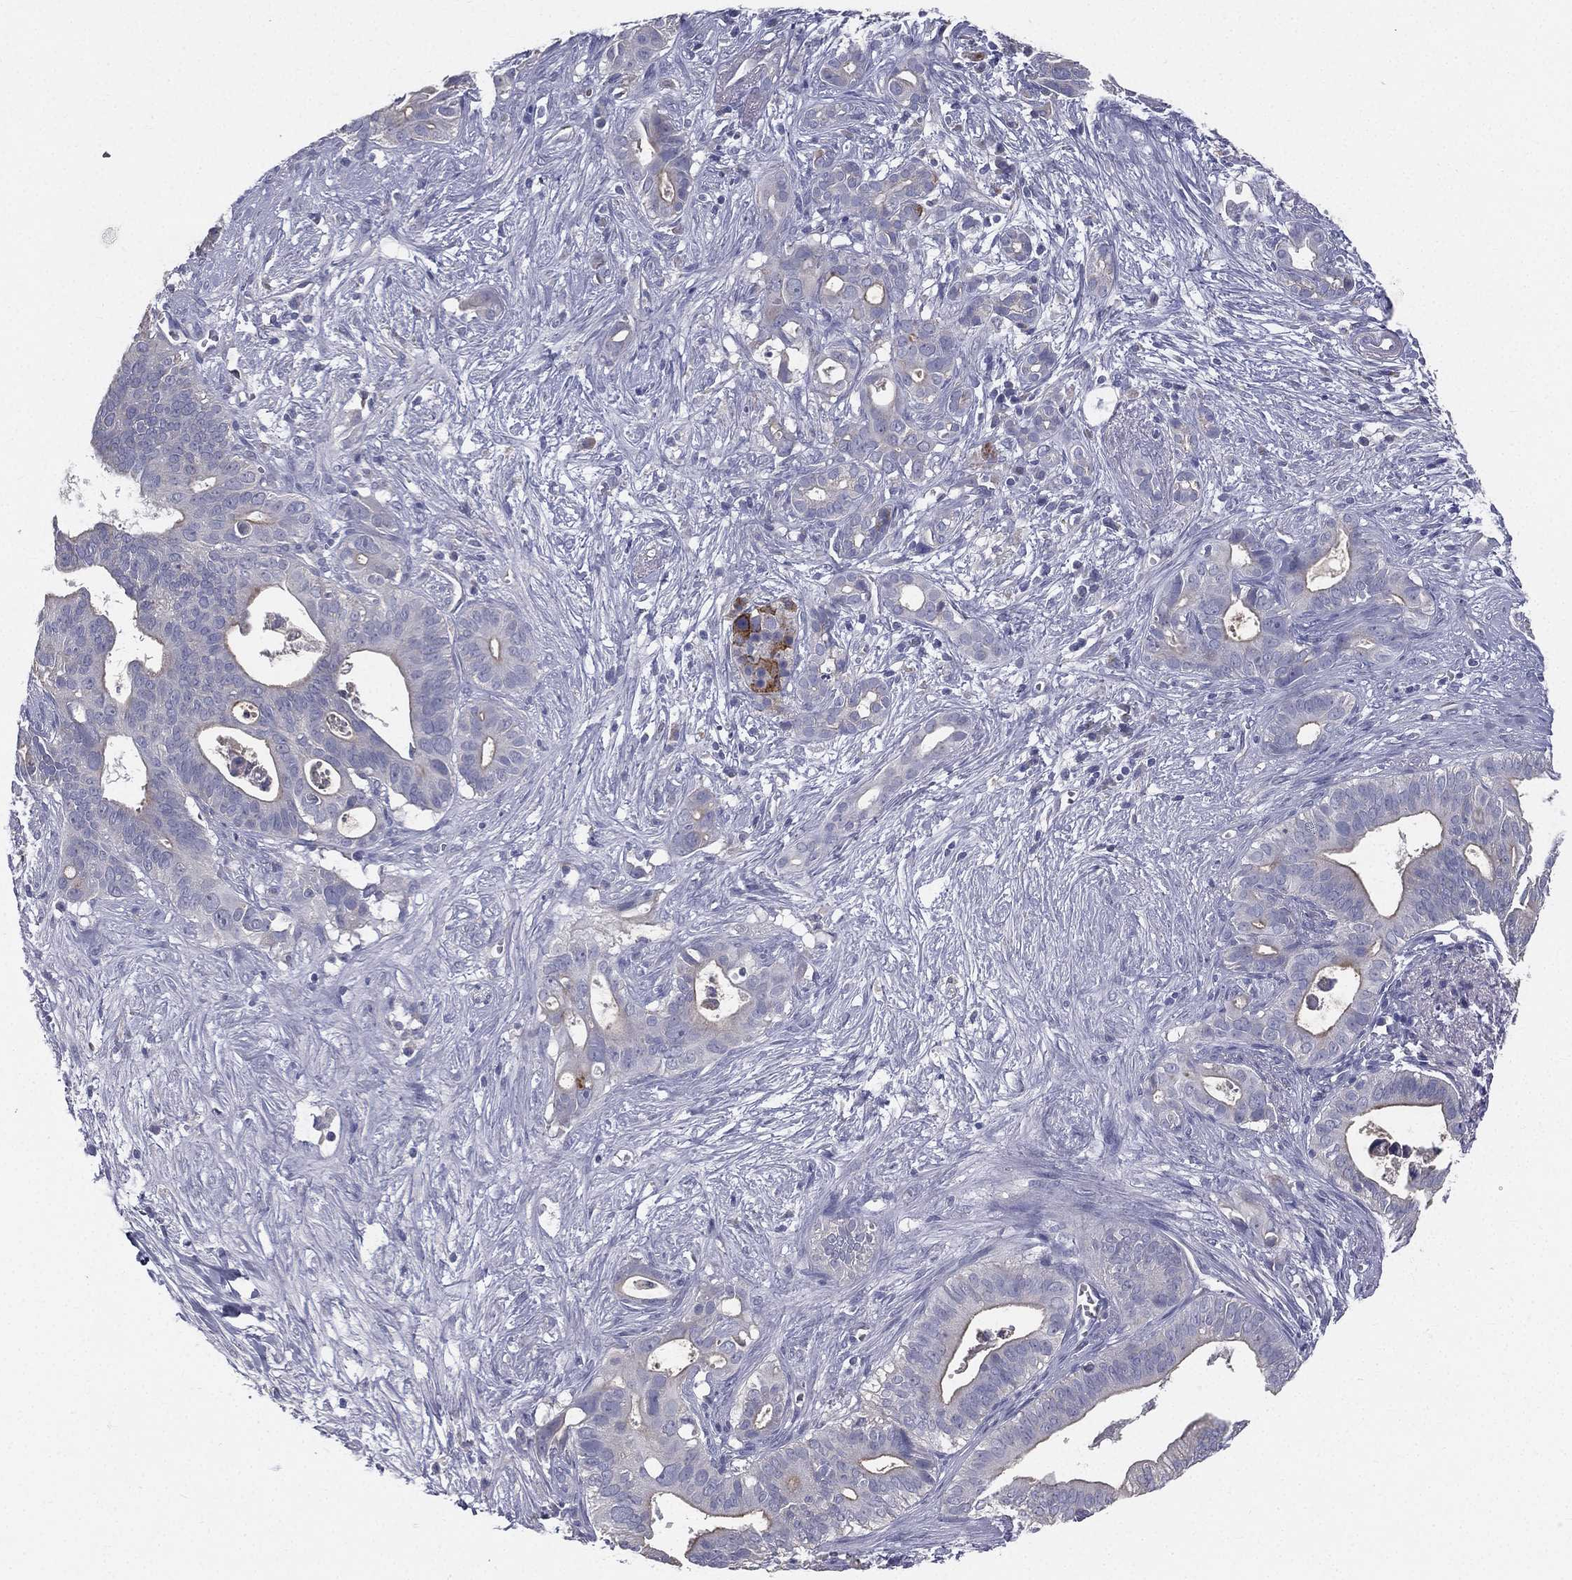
{"staining": {"intensity": "negative", "quantity": "none", "location": "none"}, "tissue": "pancreatic cancer", "cell_type": "Tumor cells", "image_type": "cancer", "snomed": [{"axis": "morphology", "description": "Adenocarcinoma, NOS"}, {"axis": "topography", "description": "Pancreas"}], "caption": "The micrograph demonstrates no staining of tumor cells in pancreatic adenocarcinoma.", "gene": "MUC13", "patient": {"sex": "male", "age": 61}}